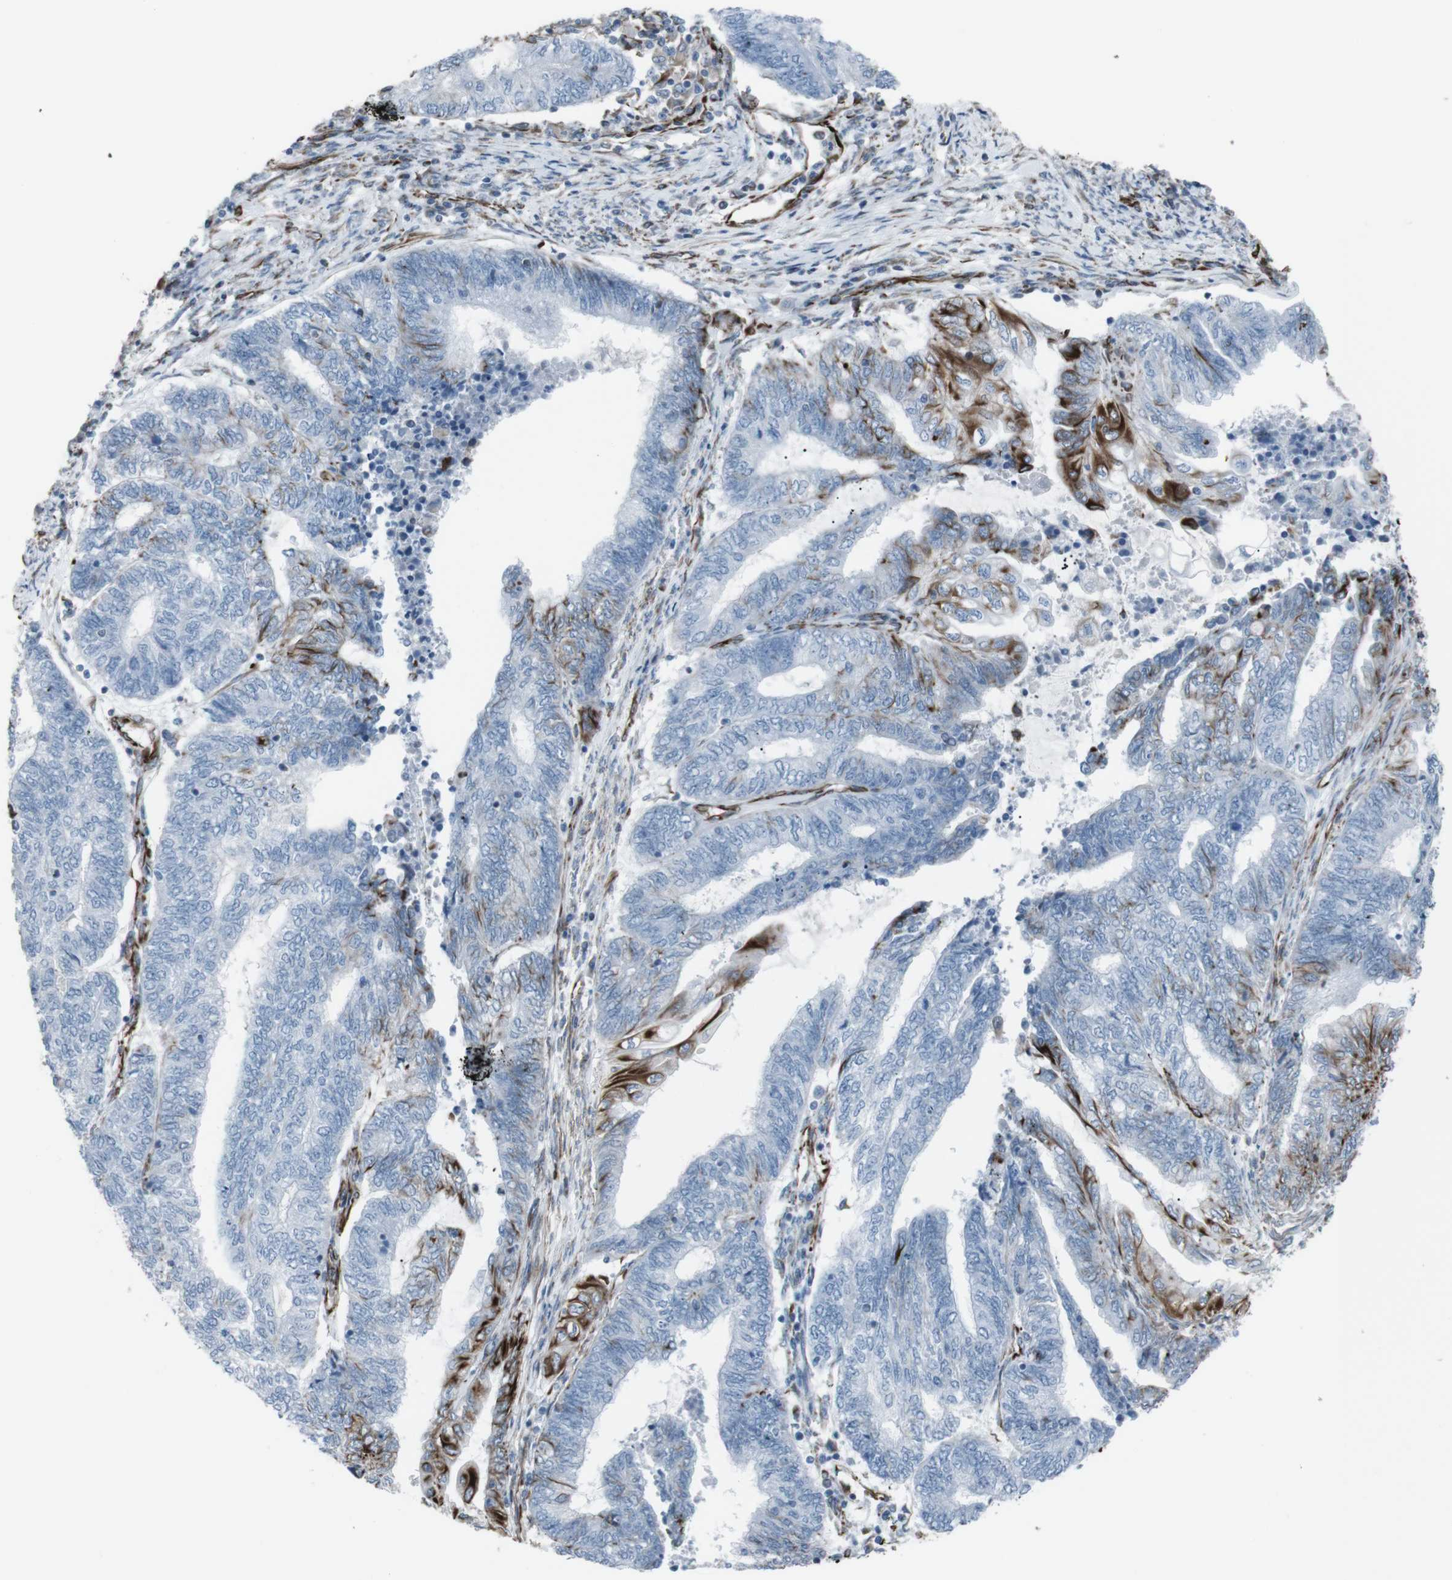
{"staining": {"intensity": "strong", "quantity": "<25%", "location": "cytoplasmic/membranous"}, "tissue": "endometrial cancer", "cell_type": "Tumor cells", "image_type": "cancer", "snomed": [{"axis": "morphology", "description": "Adenocarcinoma, NOS"}, {"axis": "topography", "description": "Uterus"}, {"axis": "topography", "description": "Endometrium"}], "caption": "Protein positivity by immunohistochemistry exhibits strong cytoplasmic/membranous expression in about <25% of tumor cells in endometrial cancer. (brown staining indicates protein expression, while blue staining denotes nuclei).", "gene": "ZDHHC6", "patient": {"sex": "female", "age": 70}}